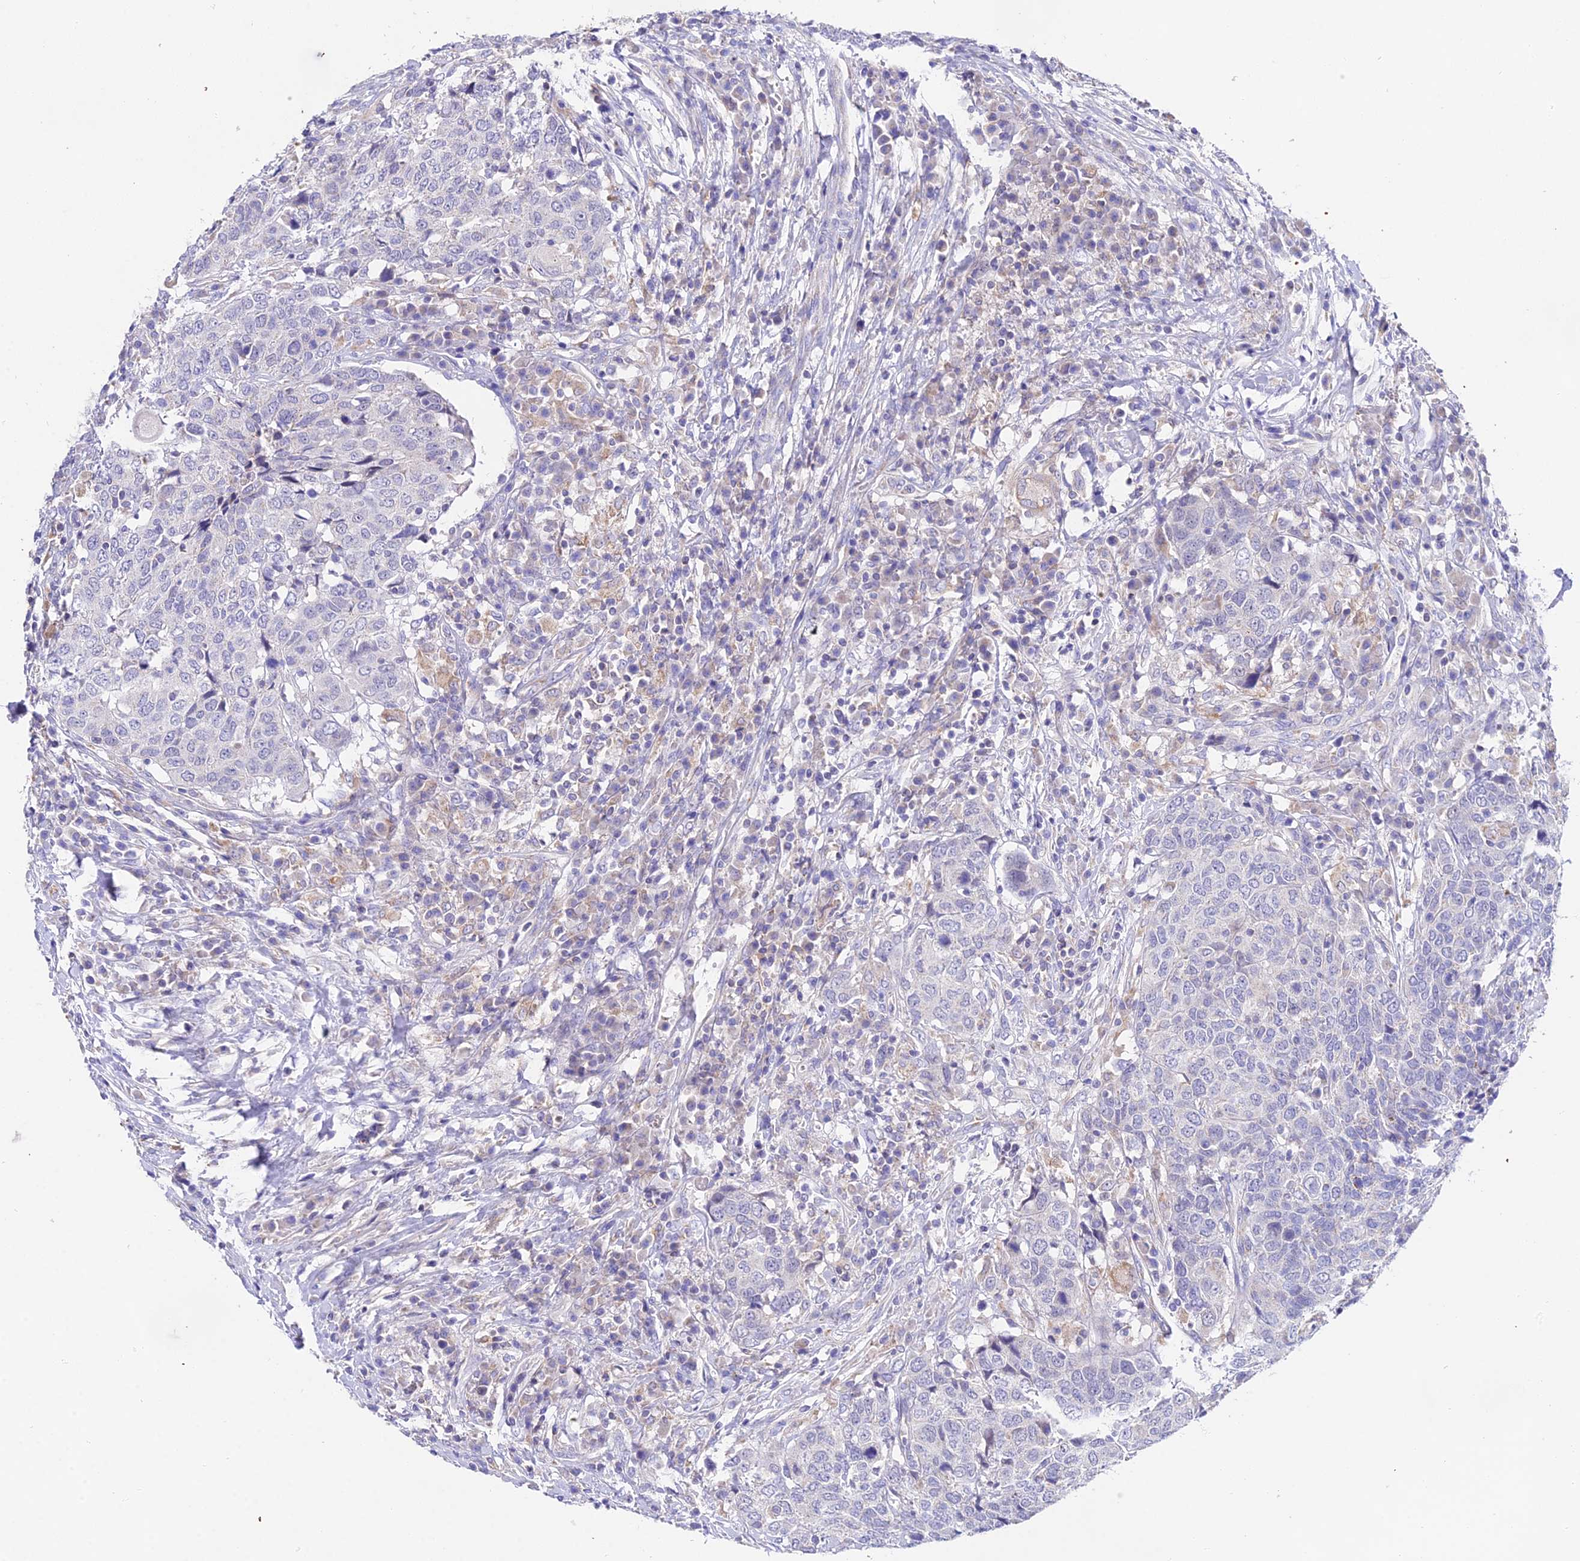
{"staining": {"intensity": "negative", "quantity": "none", "location": "none"}, "tissue": "head and neck cancer", "cell_type": "Tumor cells", "image_type": "cancer", "snomed": [{"axis": "morphology", "description": "Squamous cell carcinoma, NOS"}, {"axis": "topography", "description": "Head-Neck"}], "caption": "Immunohistochemical staining of squamous cell carcinoma (head and neck) exhibits no significant expression in tumor cells.", "gene": "PPP2R2C", "patient": {"sex": "male", "age": 66}}